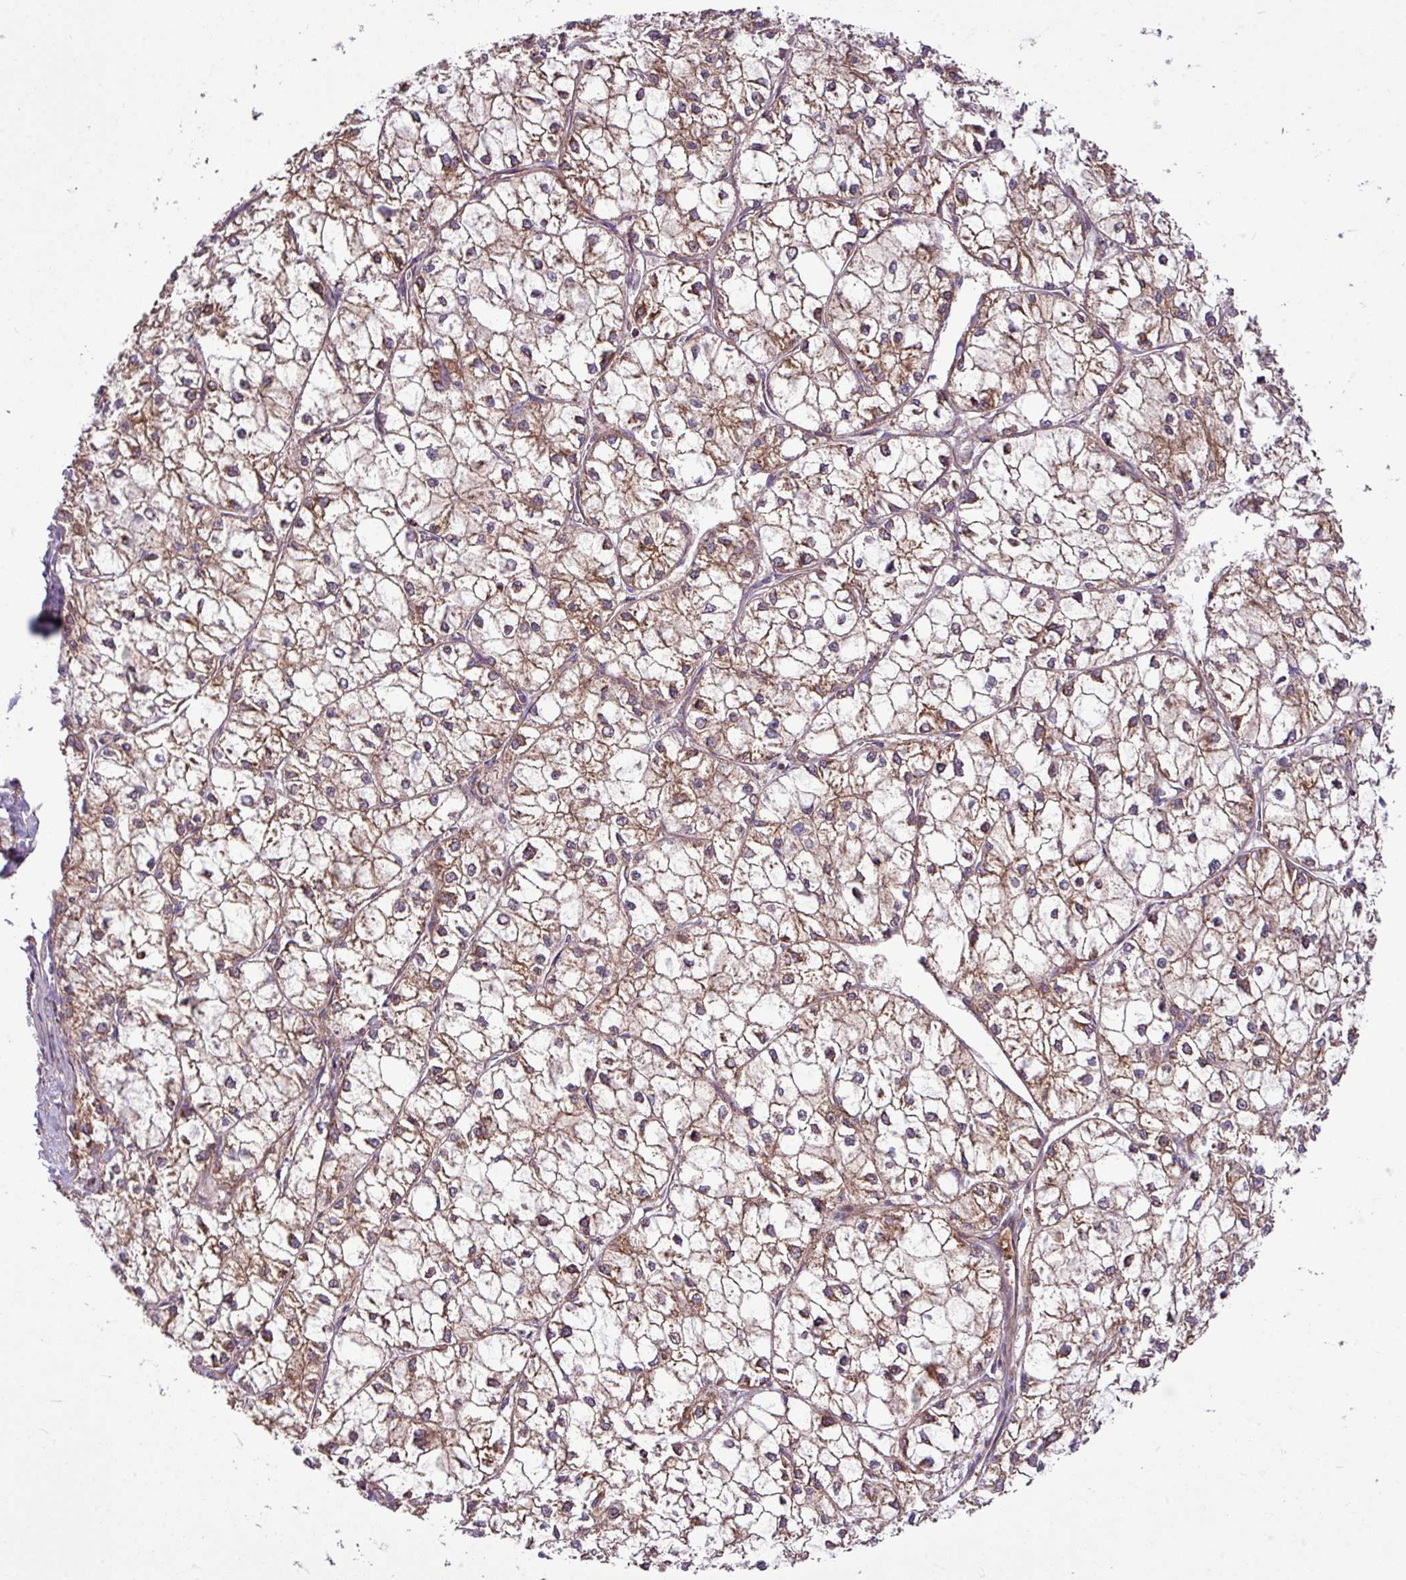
{"staining": {"intensity": "moderate", "quantity": ">75%", "location": "cytoplasmic/membranous"}, "tissue": "liver cancer", "cell_type": "Tumor cells", "image_type": "cancer", "snomed": [{"axis": "morphology", "description": "Carcinoma, Hepatocellular, NOS"}, {"axis": "topography", "description": "Liver"}], "caption": "Tumor cells demonstrate medium levels of moderate cytoplasmic/membranous staining in approximately >75% of cells in human liver cancer. (DAB (3,3'-diaminobenzidine) = brown stain, brightfield microscopy at high magnification).", "gene": "ZNF569", "patient": {"sex": "female", "age": 43}}